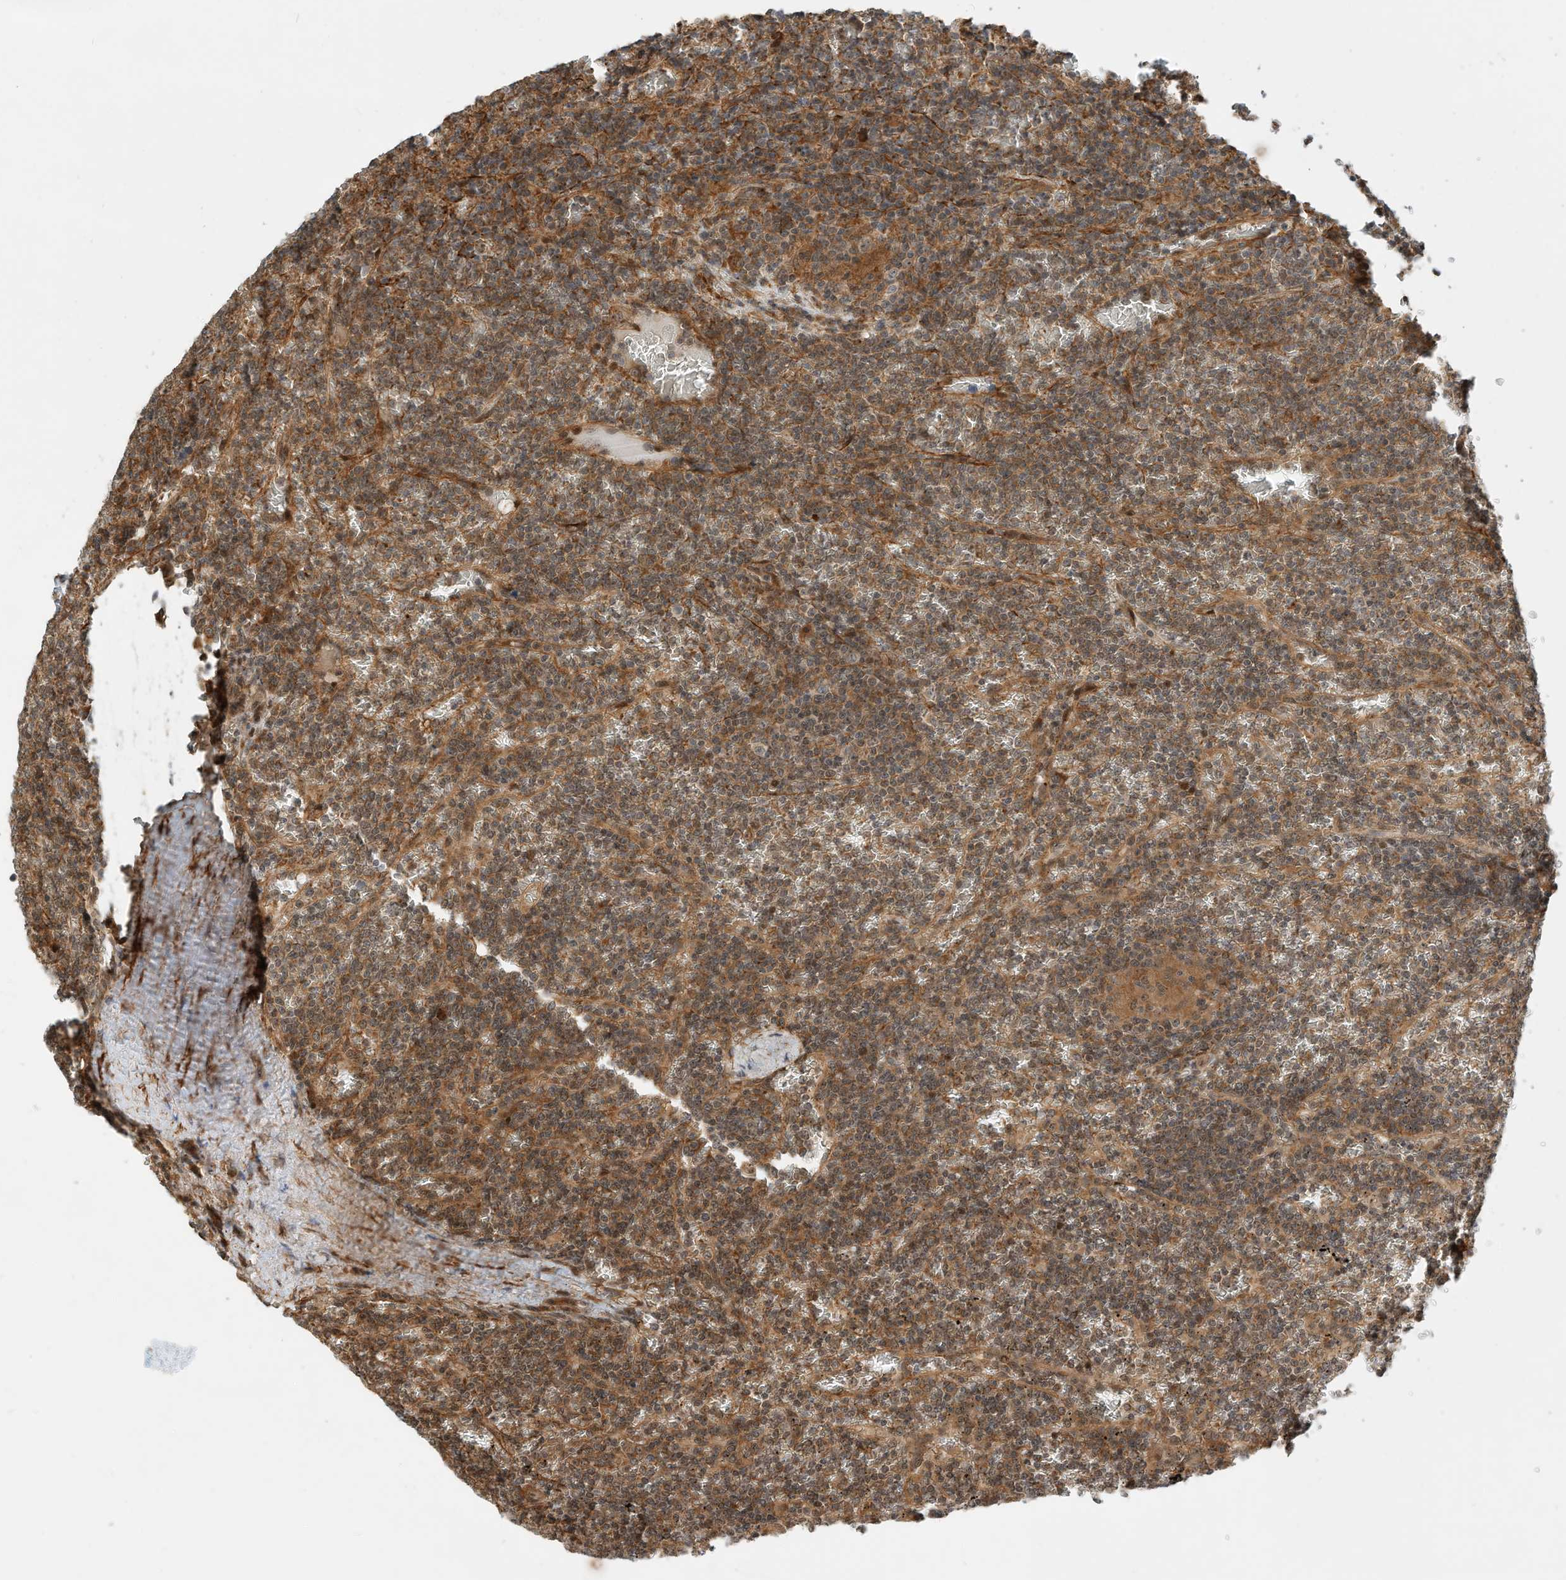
{"staining": {"intensity": "moderate", "quantity": ">75%", "location": "cytoplasmic/membranous"}, "tissue": "lymphoma", "cell_type": "Tumor cells", "image_type": "cancer", "snomed": [{"axis": "morphology", "description": "Malignant lymphoma, non-Hodgkin's type, Low grade"}, {"axis": "topography", "description": "Spleen"}], "caption": "Immunohistochemistry histopathology image of human lymphoma stained for a protein (brown), which displays medium levels of moderate cytoplasmic/membranous staining in about >75% of tumor cells.", "gene": "CPAMD8", "patient": {"sex": "female", "age": 19}}